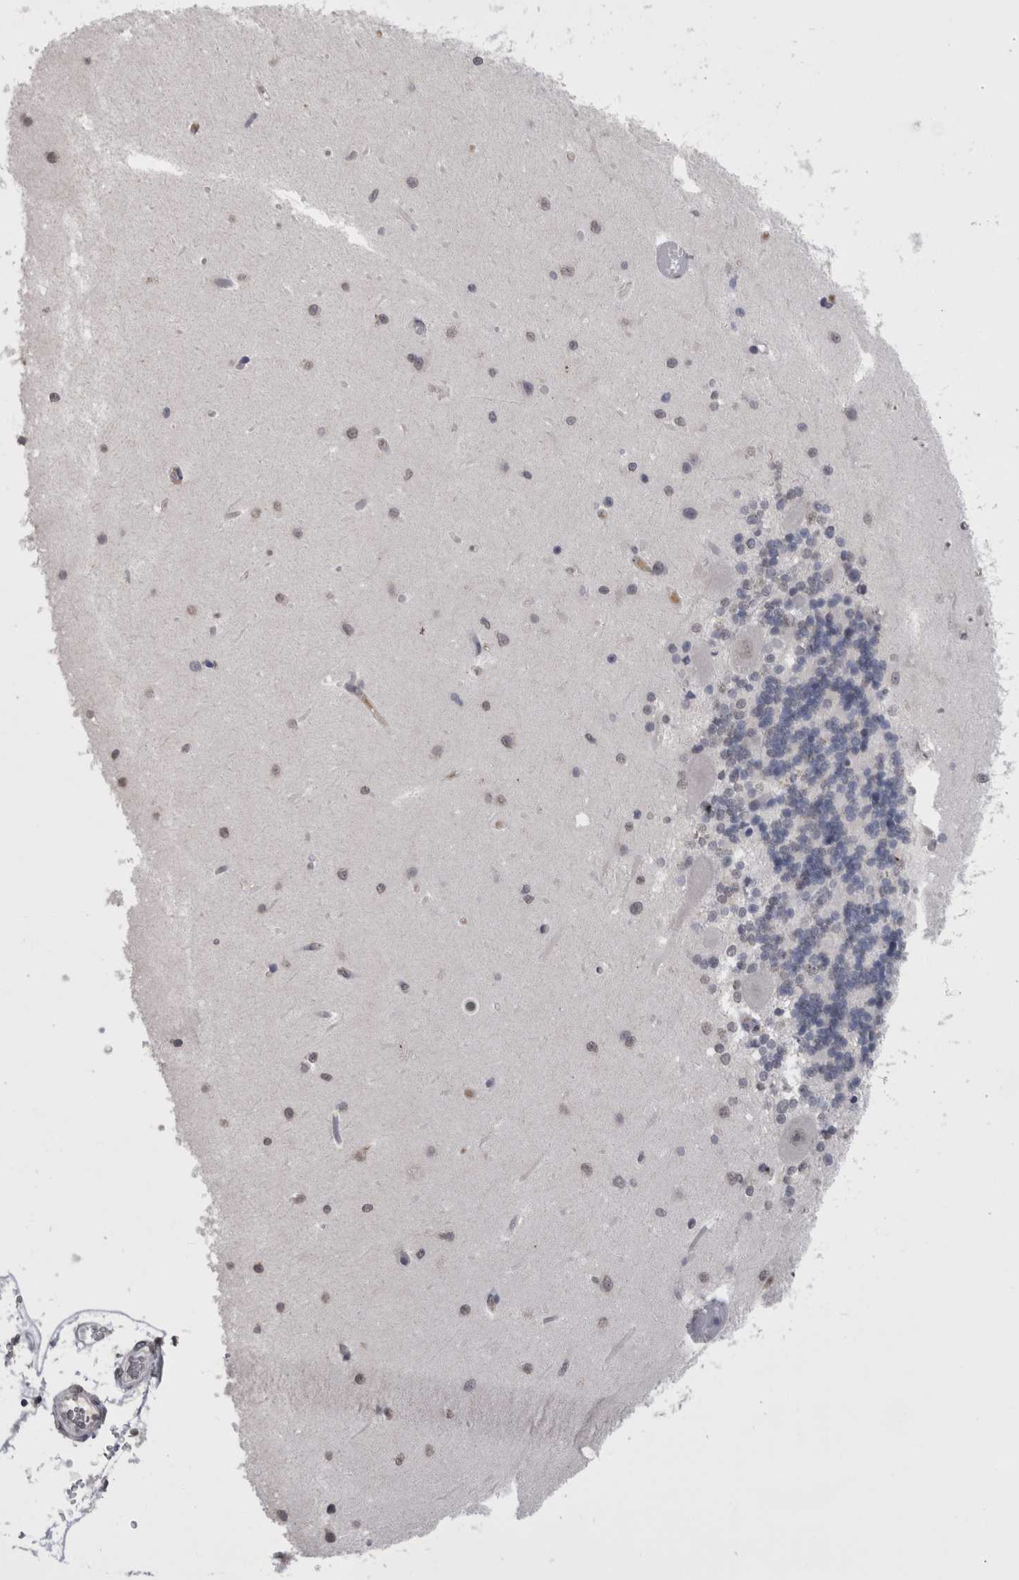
{"staining": {"intensity": "negative", "quantity": "none", "location": "none"}, "tissue": "cerebellum", "cell_type": "Cells in granular layer", "image_type": "normal", "snomed": [{"axis": "morphology", "description": "Normal tissue, NOS"}, {"axis": "topography", "description": "Cerebellum"}], "caption": "Image shows no protein positivity in cells in granular layer of benign cerebellum.", "gene": "PAX5", "patient": {"sex": "male", "age": 37}}